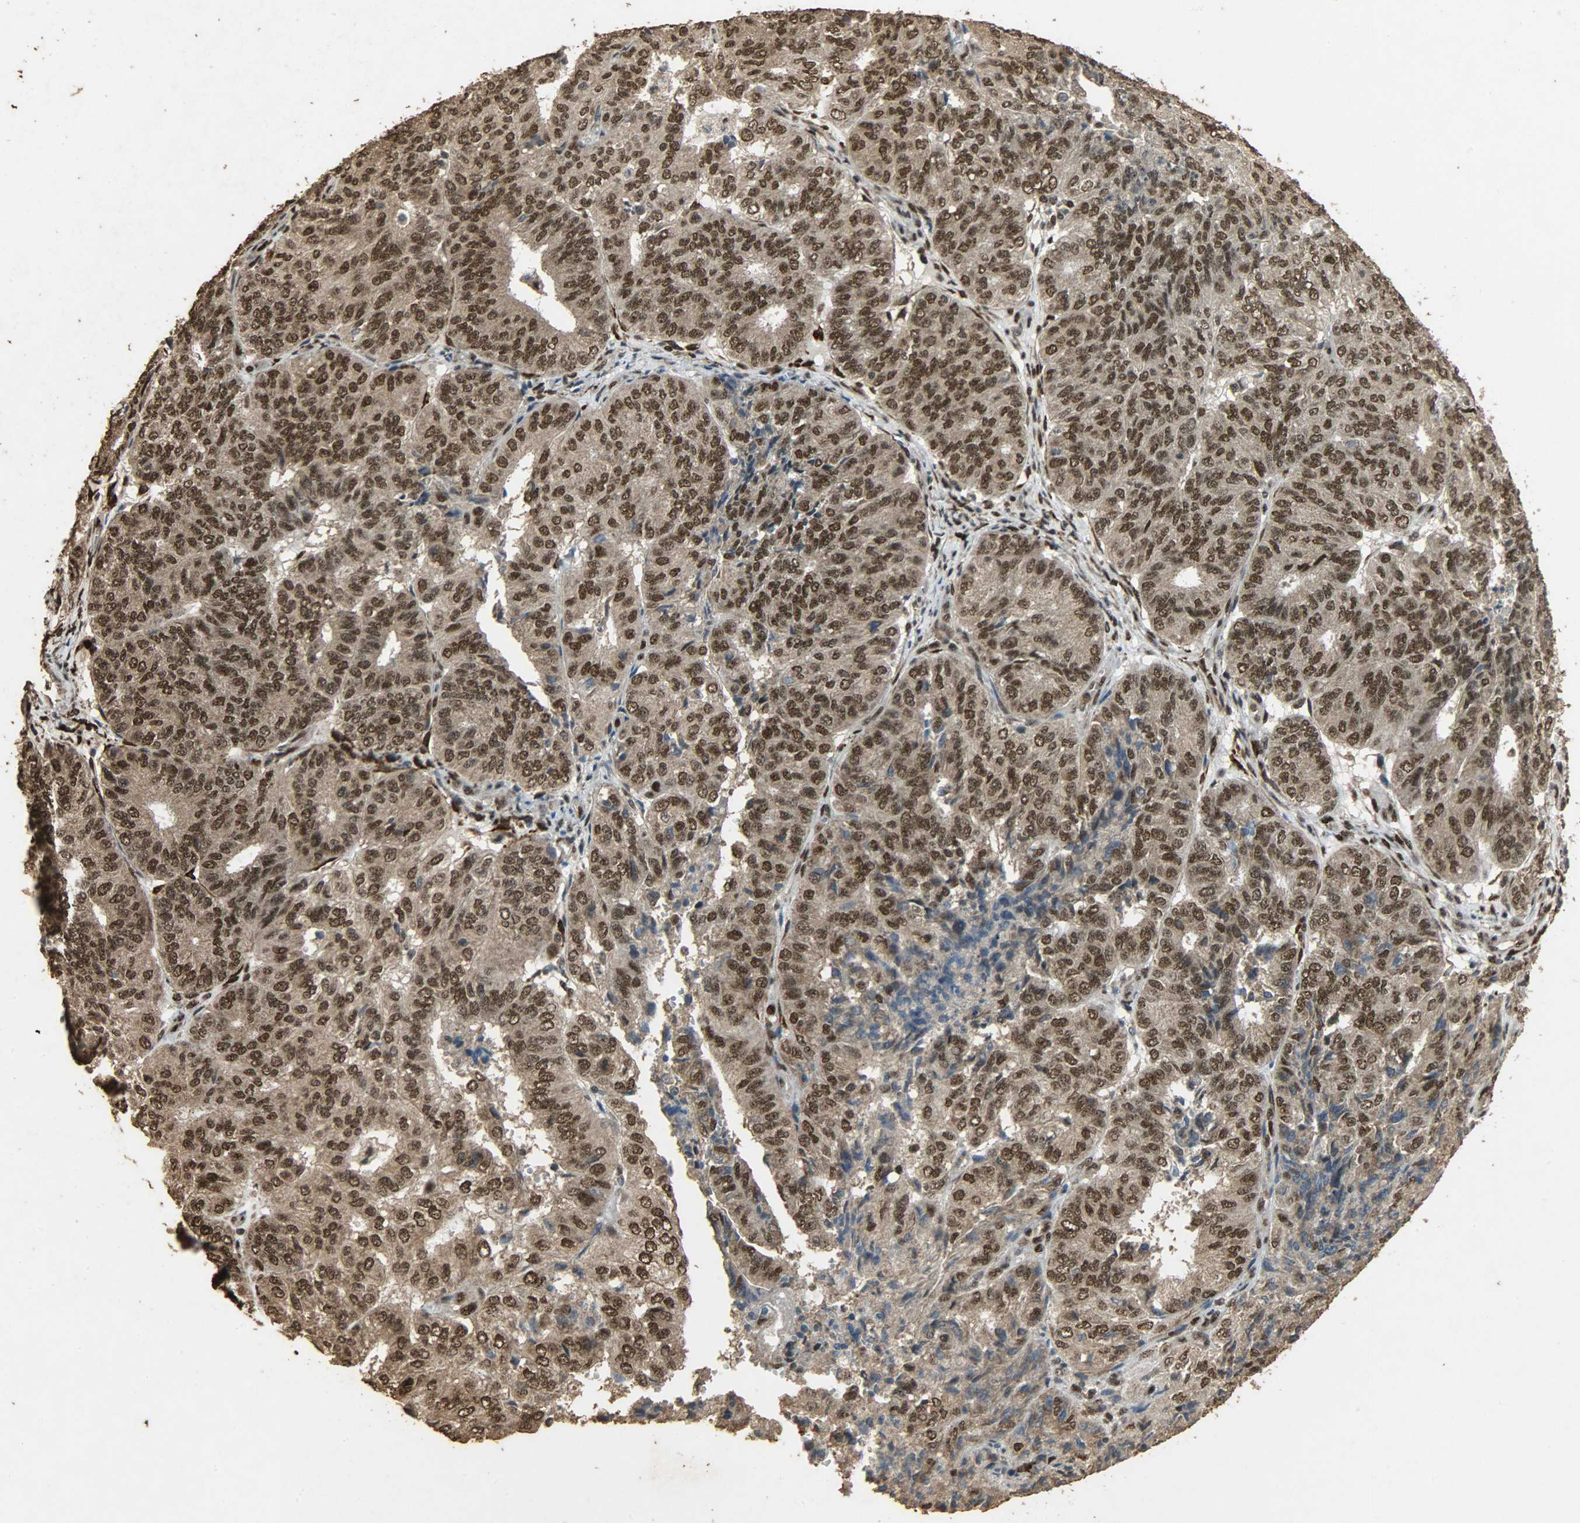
{"staining": {"intensity": "strong", "quantity": ">75%", "location": "cytoplasmic/membranous,nuclear"}, "tissue": "endometrial cancer", "cell_type": "Tumor cells", "image_type": "cancer", "snomed": [{"axis": "morphology", "description": "Adenocarcinoma, NOS"}, {"axis": "topography", "description": "Uterus"}], "caption": "Immunohistochemistry photomicrograph of neoplastic tissue: endometrial cancer (adenocarcinoma) stained using IHC exhibits high levels of strong protein expression localized specifically in the cytoplasmic/membranous and nuclear of tumor cells, appearing as a cytoplasmic/membranous and nuclear brown color.", "gene": "CCNT2", "patient": {"sex": "female", "age": 60}}